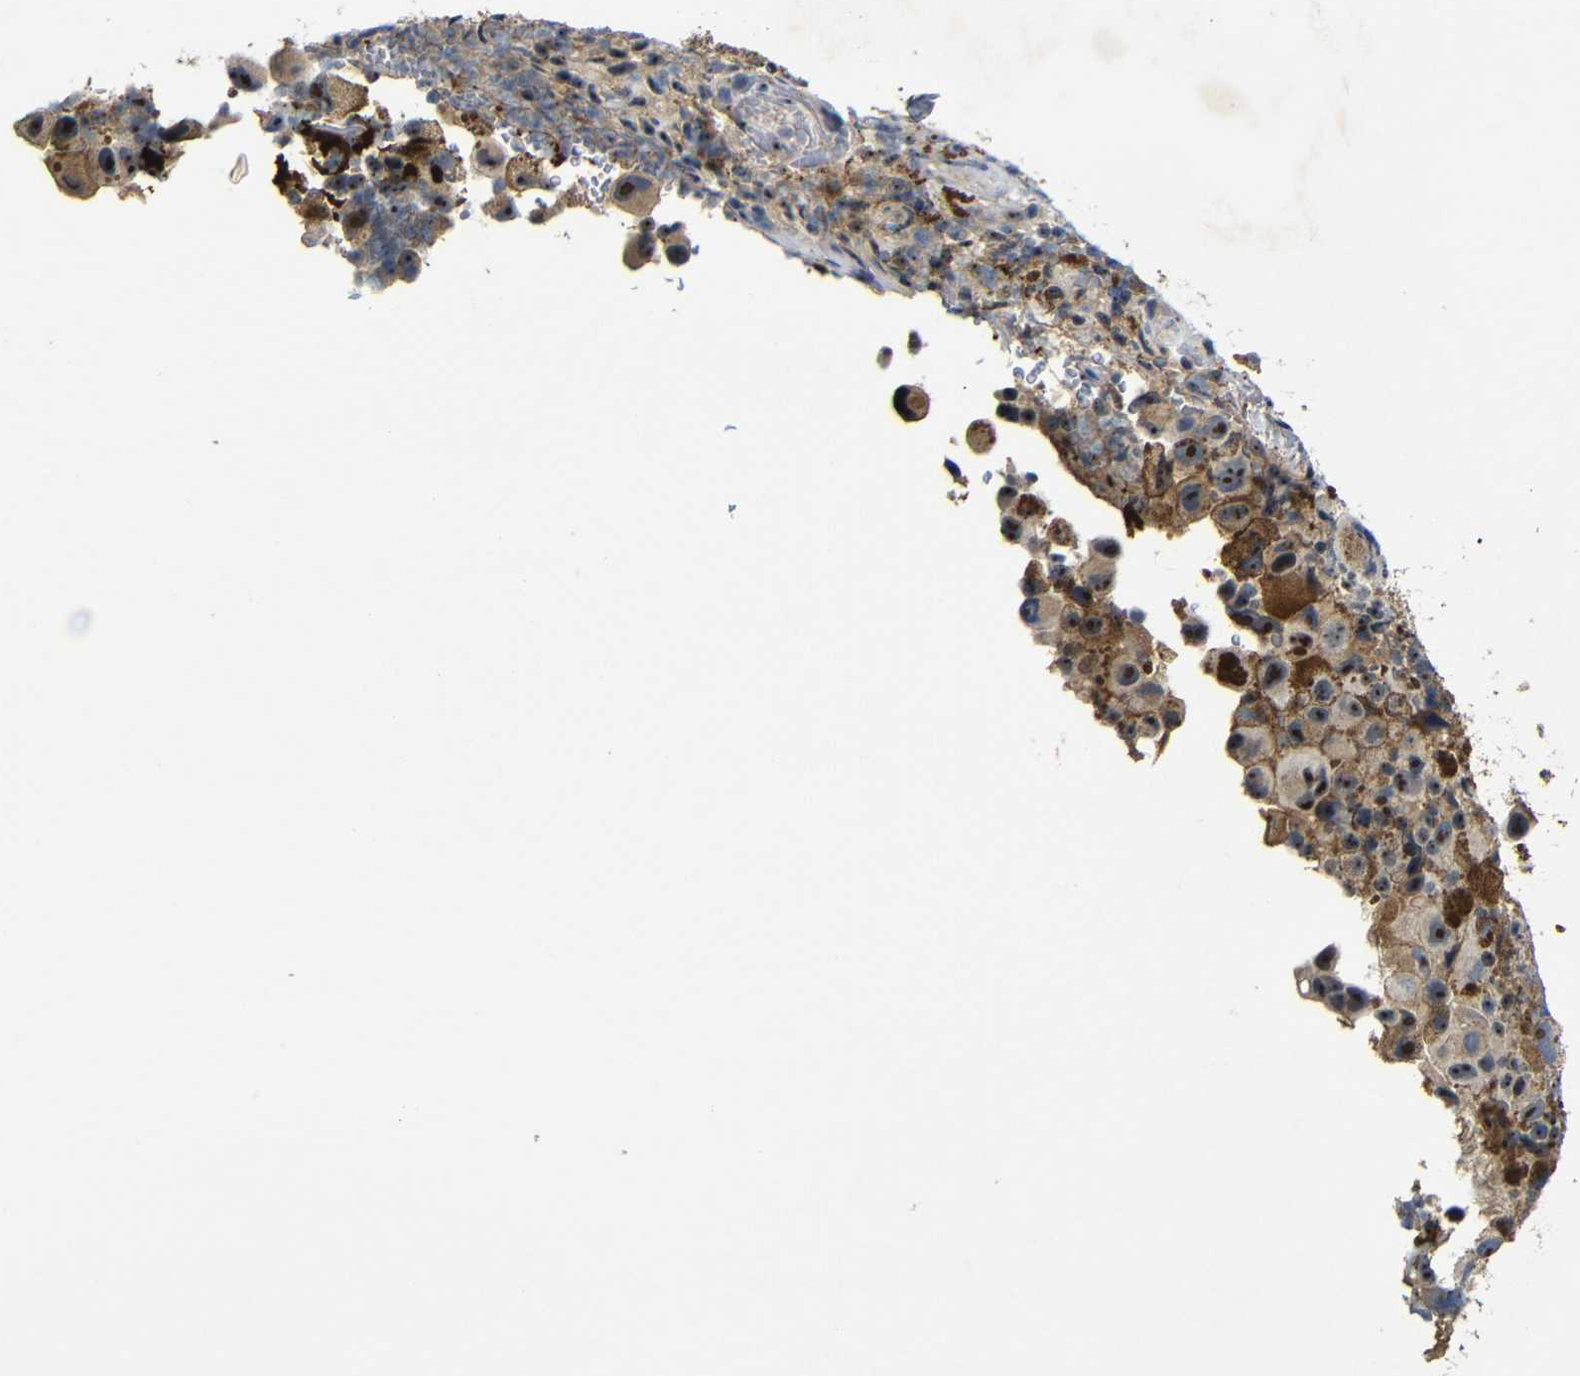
{"staining": {"intensity": "moderate", "quantity": "25%-75%", "location": "nuclear"}, "tissue": "melanoma", "cell_type": "Tumor cells", "image_type": "cancer", "snomed": [{"axis": "morphology", "description": "Malignant melanoma, NOS"}, {"axis": "topography", "description": "Skin"}], "caption": "Immunohistochemistry (IHC) of malignant melanoma displays medium levels of moderate nuclear expression in about 25%-75% of tumor cells.", "gene": "MYC", "patient": {"sex": "female", "age": 73}}